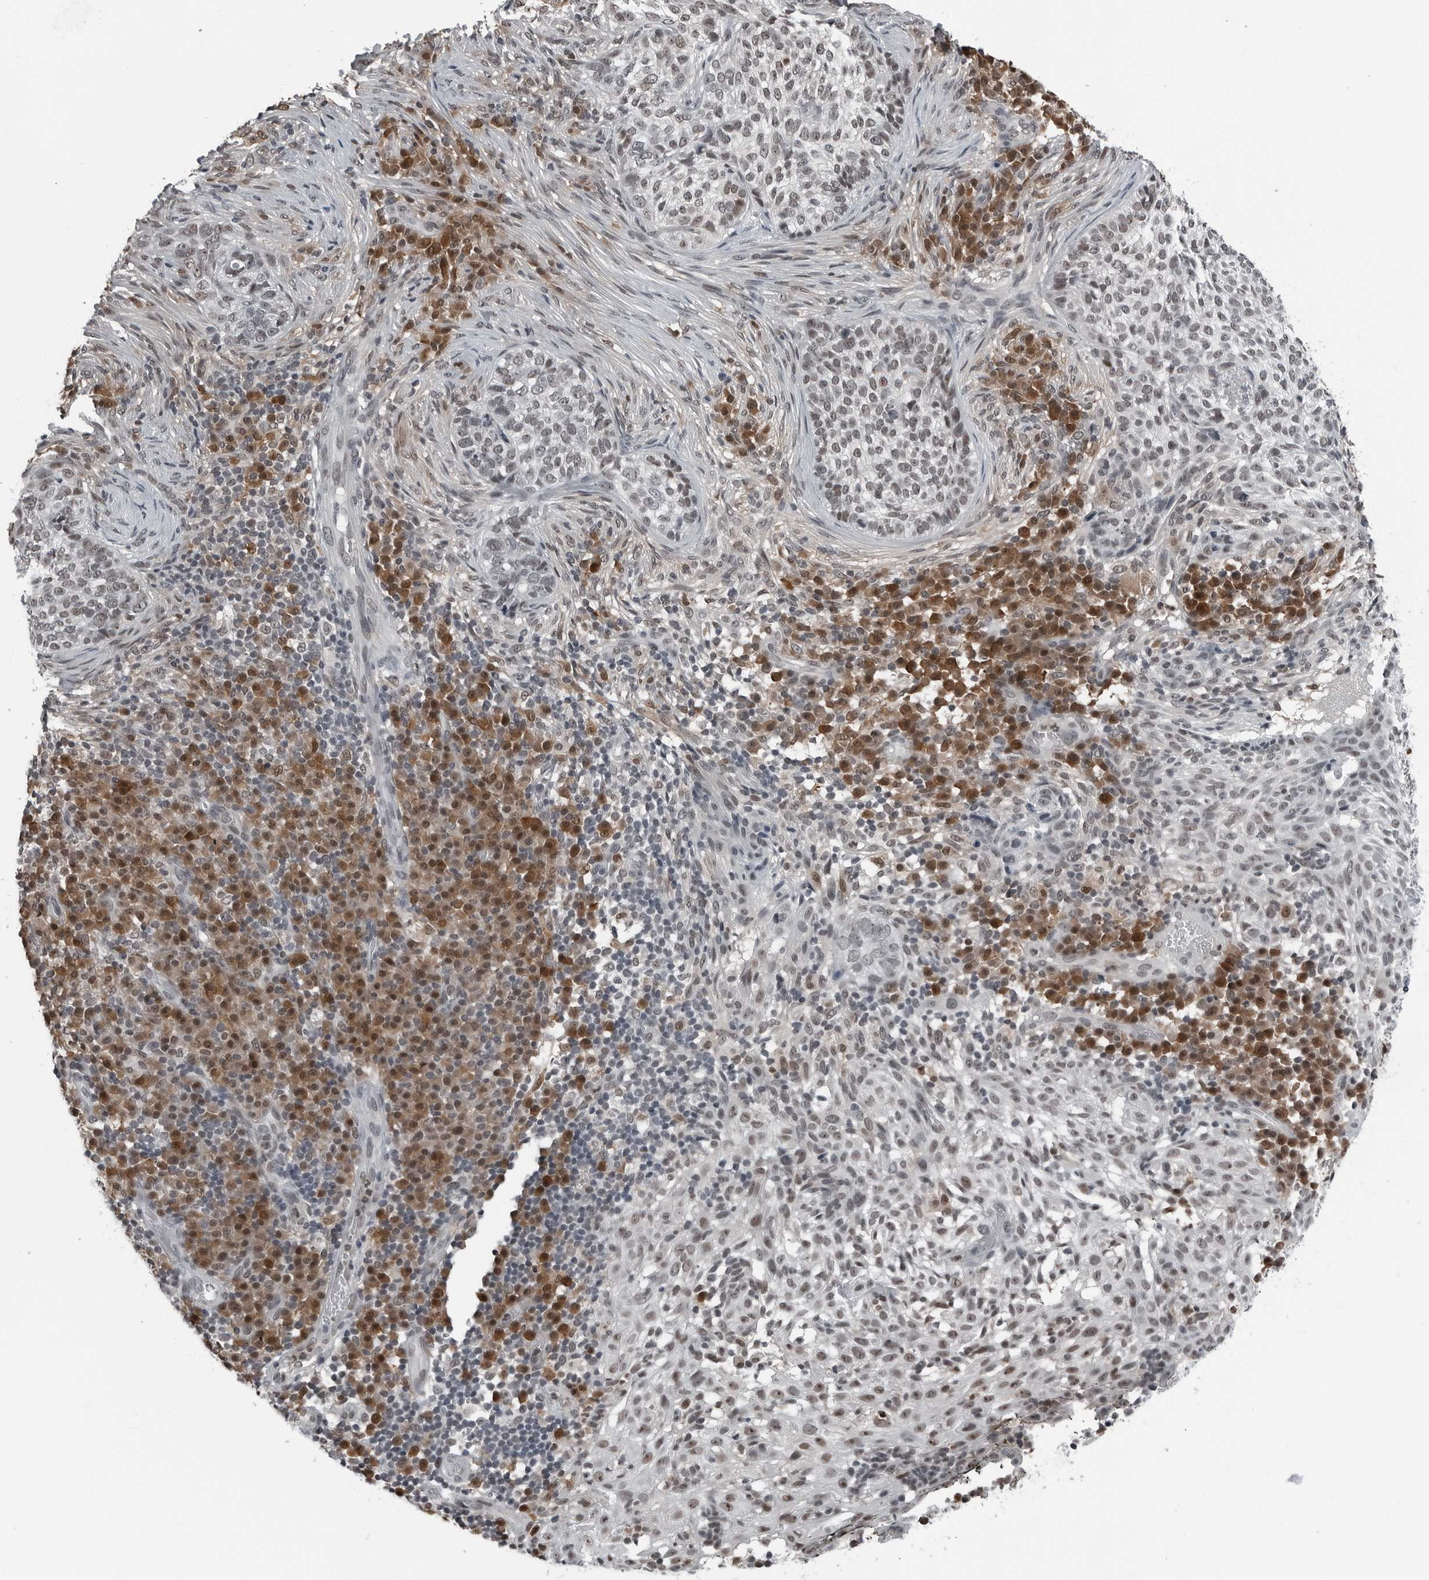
{"staining": {"intensity": "weak", "quantity": "<25%", "location": "nuclear"}, "tissue": "skin cancer", "cell_type": "Tumor cells", "image_type": "cancer", "snomed": [{"axis": "morphology", "description": "Basal cell carcinoma"}, {"axis": "topography", "description": "Skin"}], "caption": "Immunohistochemical staining of skin cancer (basal cell carcinoma) reveals no significant expression in tumor cells.", "gene": "AKR1A1", "patient": {"sex": "female", "age": 64}}